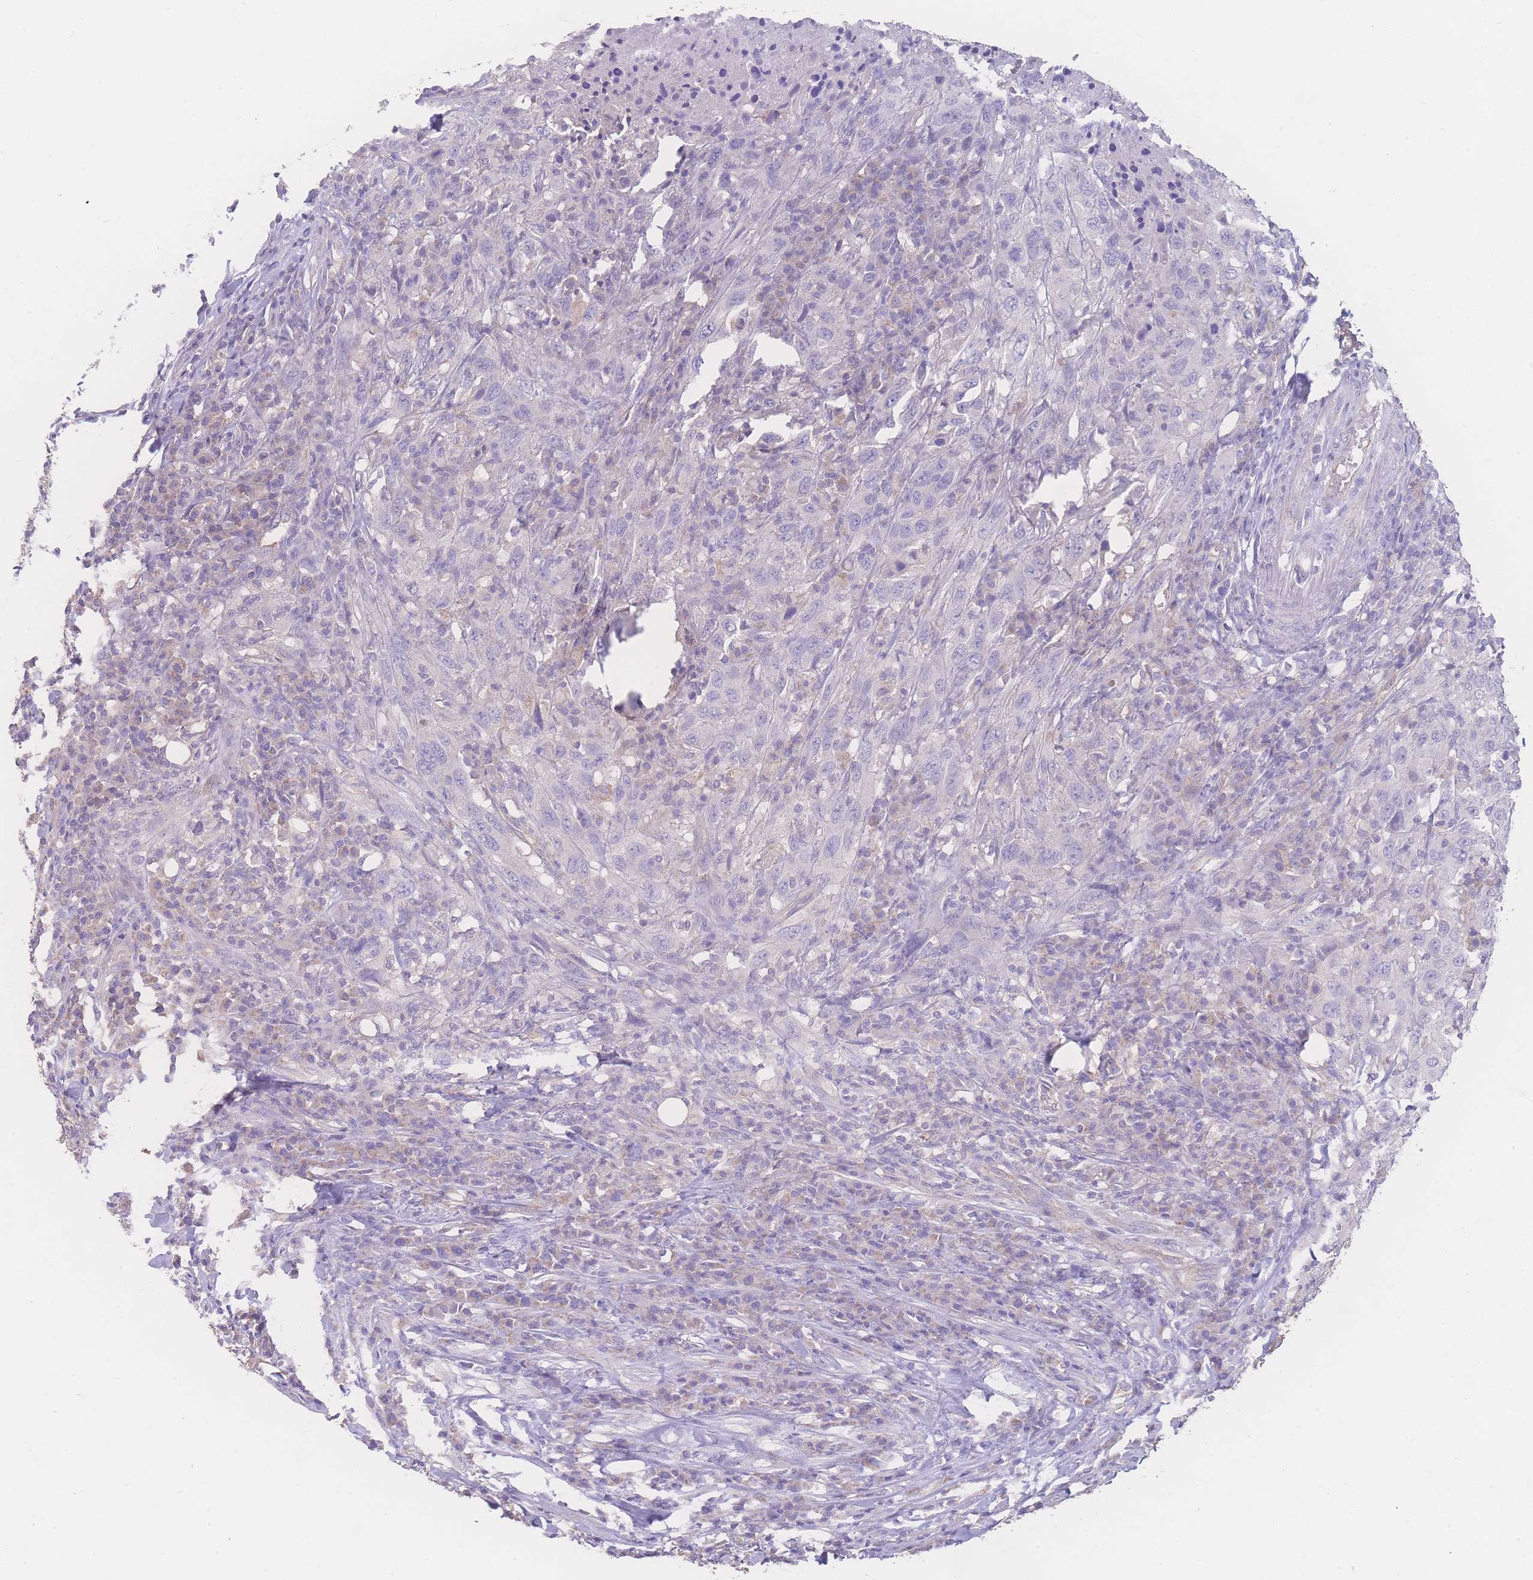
{"staining": {"intensity": "negative", "quantity": "none", "location": "none"}, "tissue": "urothelial cancer", "cell_type": "Tumor cells", "image_type": "cancer", "snomed": [{"axis": "morphology", "description": "Urothelial carcinoma, High grade"}, {"axis": "topography", "description": "Urinary bladder"}], "caption": "An immunohistochemistry (IHC) micrograph of high-grade urothelial carcinoma is shown. There is no staining in tumor cells of high-grade urothelial carcinoma.", "gene": "GIPR", "patient": {"sex": "male", "age": 61}}